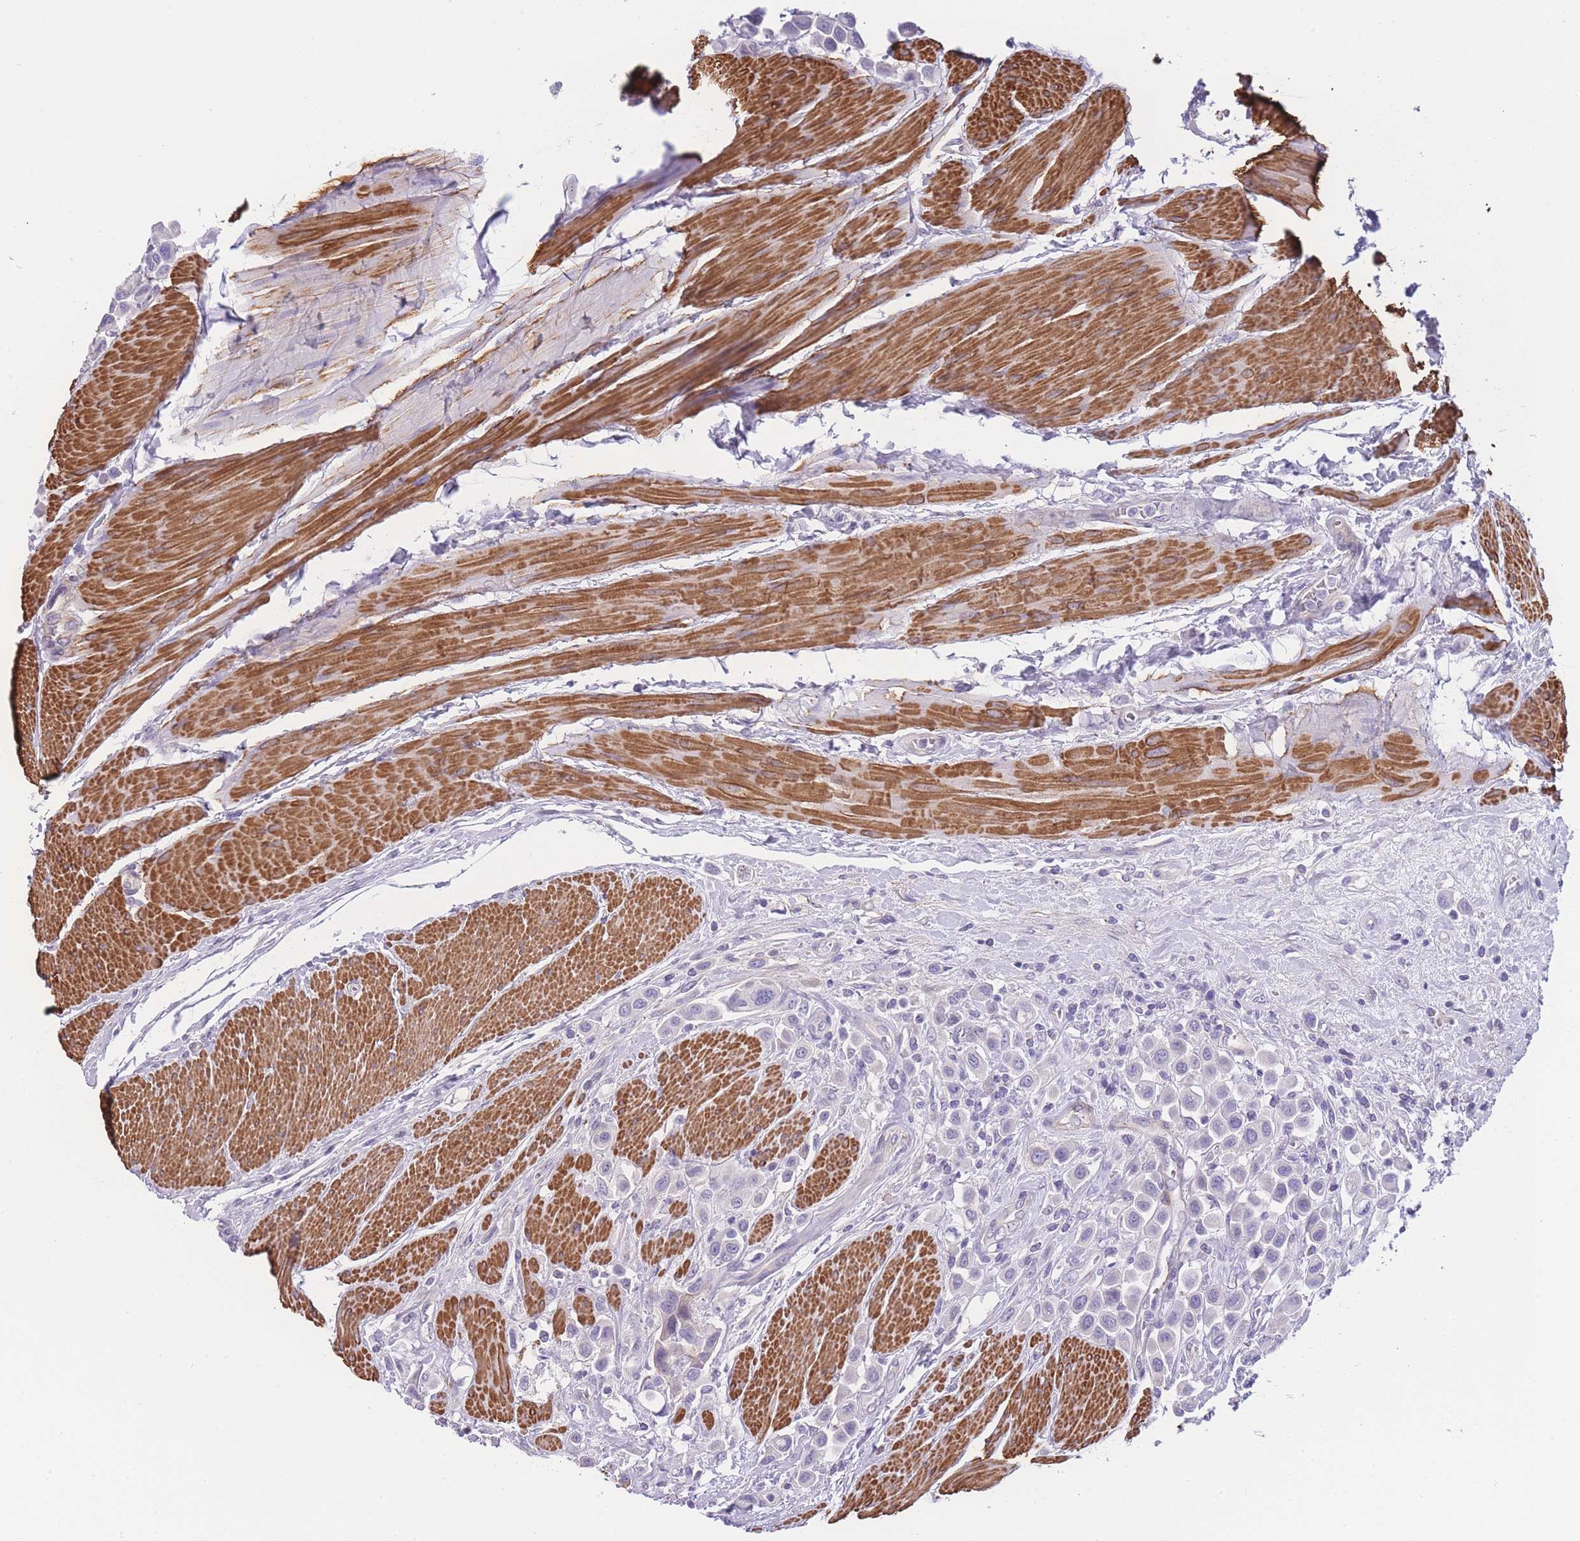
{"staining": {"intensity": "negative", "quantity": "none", "location": "none"}, "tissue": "urothelial cancer", "cell_type": "Tumor cells", "image_type": "cancer", "snomed": [{"axis": "morphology", "description": "Urothelial carcinoma, High grade"}, {"axis": "topography", "description": "Urinary bladder"}], "caption": "Tumor cells are negative for protein expression in human urothelial cancer. (DAB immunohistochemistry, high magnification).", "gene": "FAM124A", "patient": {"sex": "male", "age": 50}}